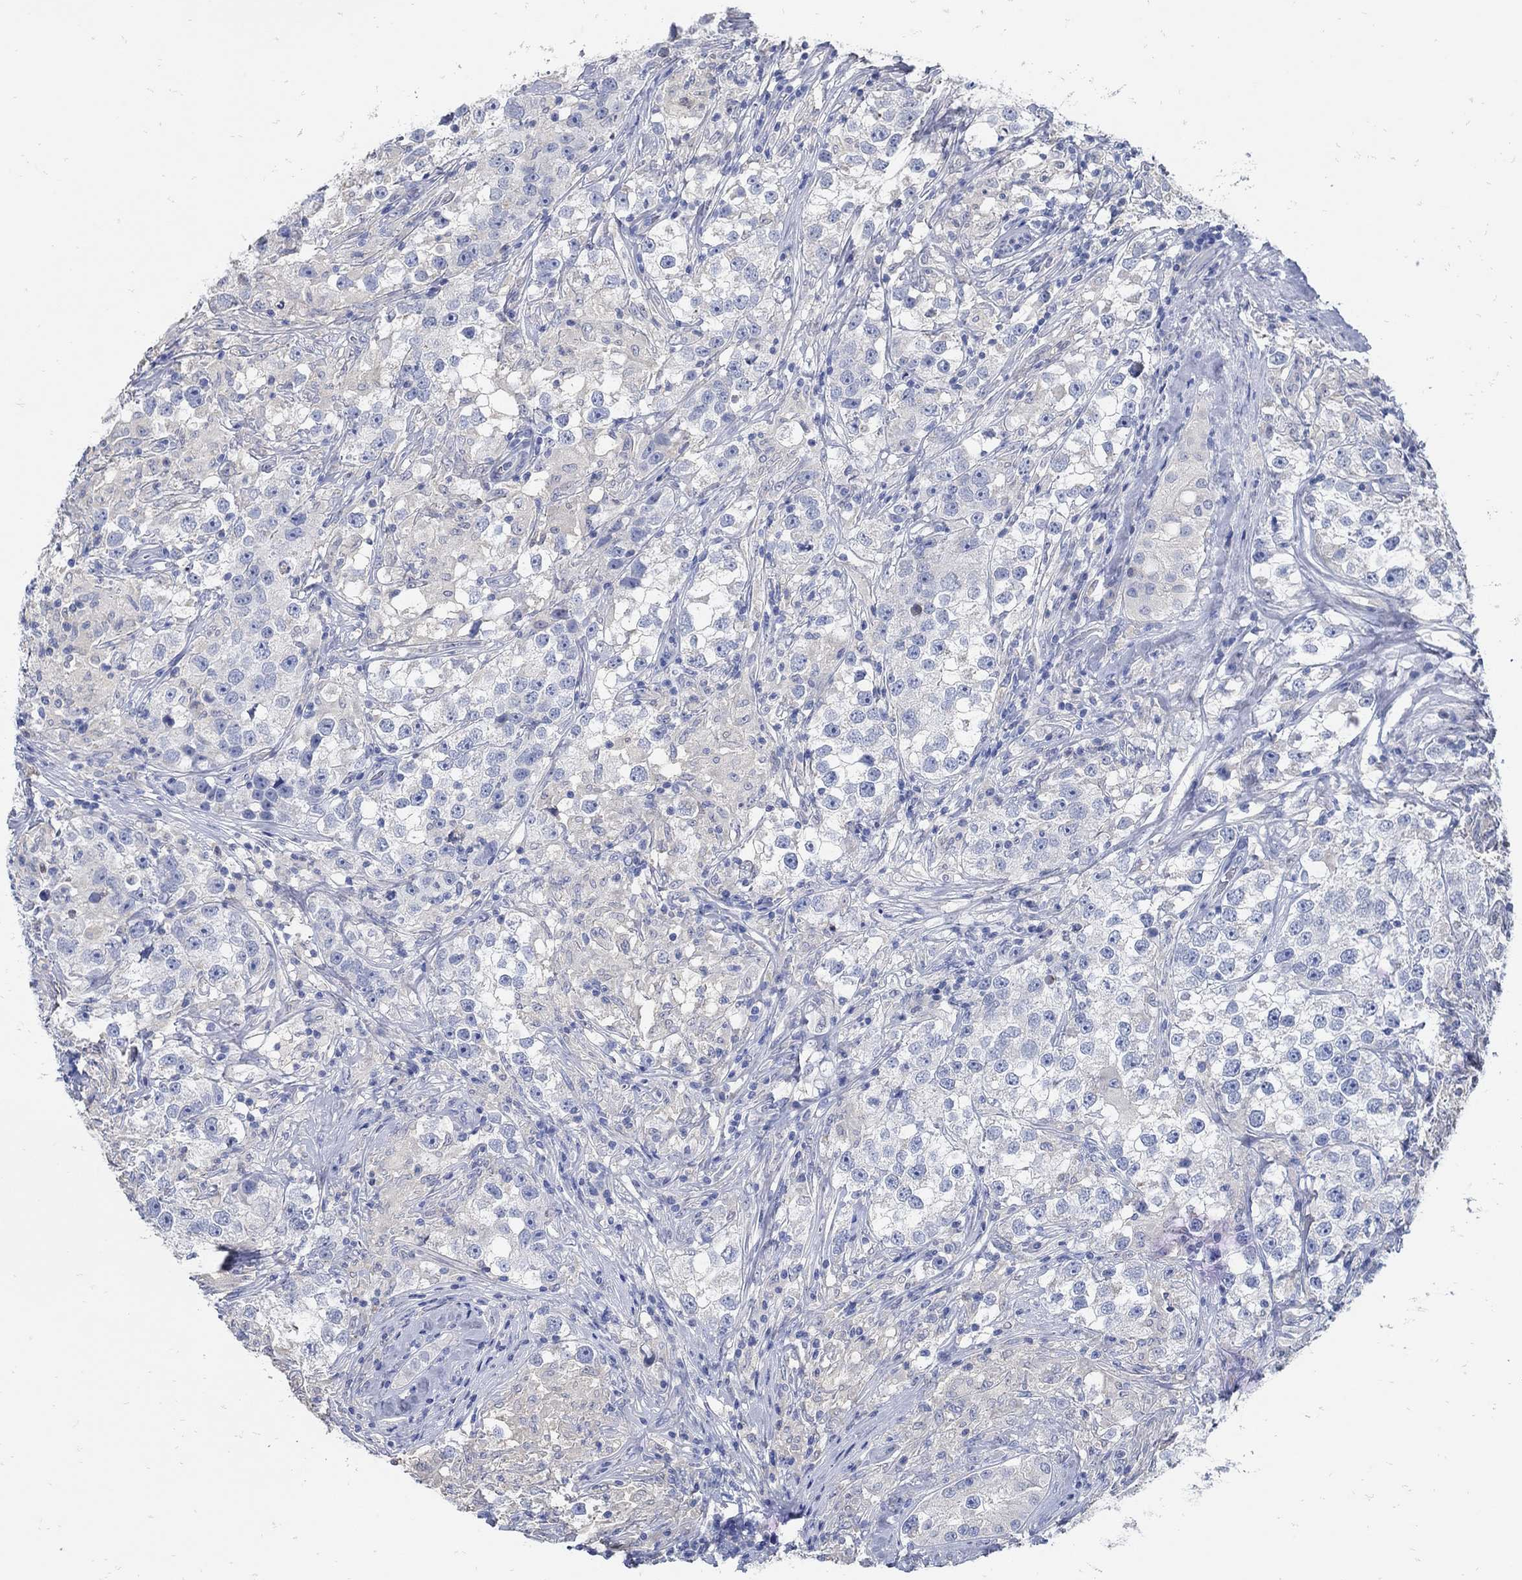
{"staining": {"intensity": "negative", "quantity": "none", "location": "none"}, "tissue": "testis cancer", "cell_type": "Tumor cells", "image_type": "cancer", "snomed": [{"axis": "morphology", "description": "Seminoma, NOS"}, {"axis": "topography", "description": "Testis"}], "caption": "There is no significant expression in tumor cells of testis cancer (seminoma). (DAB immunohistochemistry with hematoxylin counter stain).", "gene": "ZFAND4", "patient": {"sex": "male", "age": 46}}